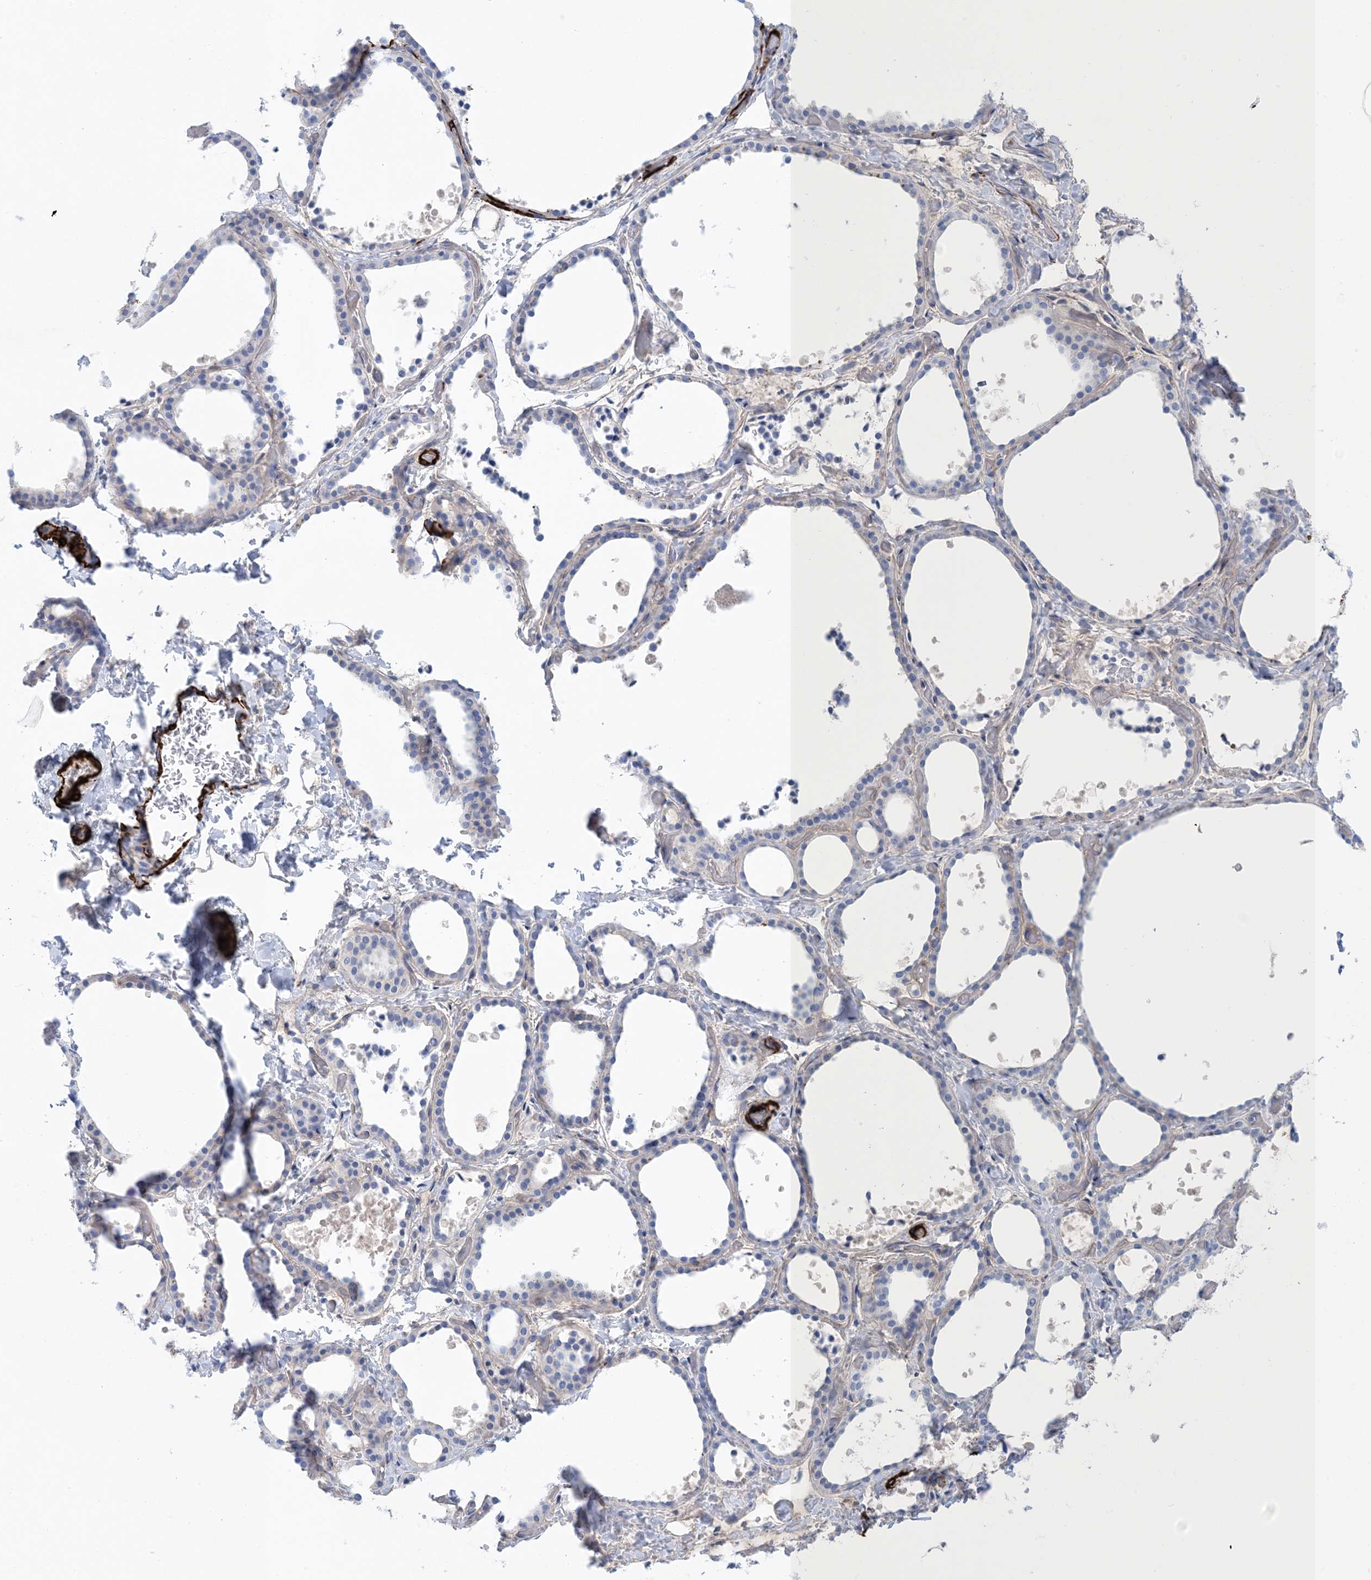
{"staining": {"intensity": "negative", "quantity": "none", "location": "none"}, "tissue": "thyroid gland", "cell_type": "Glandular cells", "image_type": "normal", "snomed": [{"axis": "morphology", "description": "Normal tissue, NOS"}, {"axis": "topography", "description": "Thyroid gland"}], "caption": "The micrograph displays no staining of glandular cells in unremarkable thyroid gland. Brightfield microscopy of immunohistochemistry (IHC) stained with DAB (3,3'-diaminobenzidine) (brown) and hematoxylin (blue), captured at high magnification.", "gene": "SHANK1", "patient": {"sex": "female", "age": 44}}